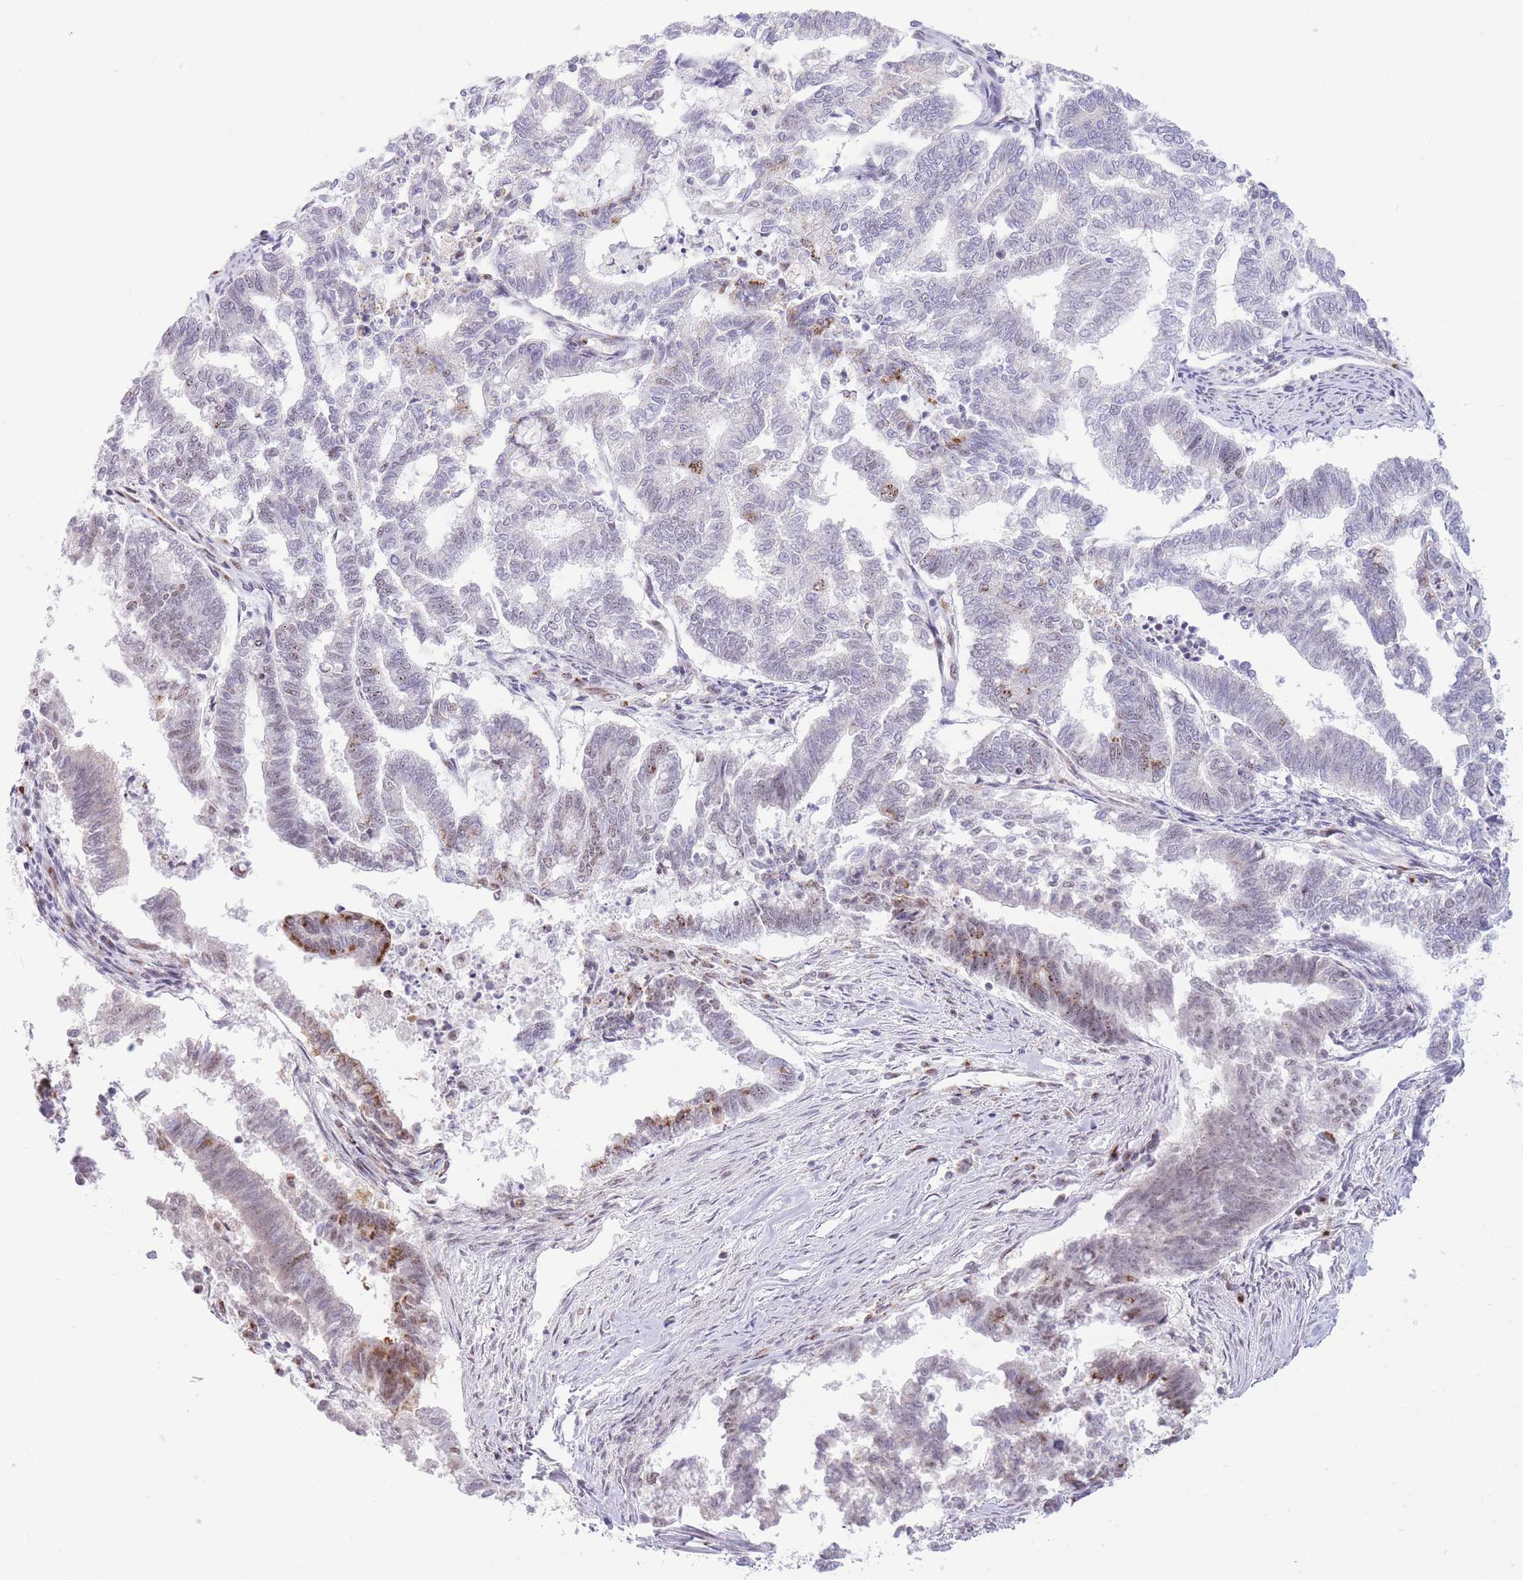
{"staining": {"intensity": "moderate", "quantity": "<25%", "location": "cytoplasmic/membranous,nuclear"}, "tissue": "endometrial cancer", "cell_type": "Tumor cells", "image_type": "cancer", "snomed": [{"axis": "morphology", "description": "Adenocarcinoma, NOS"}, {"axis": "topography", "description": "Endometrium"}], "caption": "Immunohistochemistry (IHC) histopathology image of neoplastic tissue: human endometrial adenocarcinoma stained using immunohistochemistry exhibits low levels of moderate protein expression localized specifically in the cytoplasmic/membranous and nuclear of tumor cells, appearing as a cytoplasmic/membranous and nuclear brown color.", "gene": "INO80C", "patient": {"sex": "female", "age": 79}}